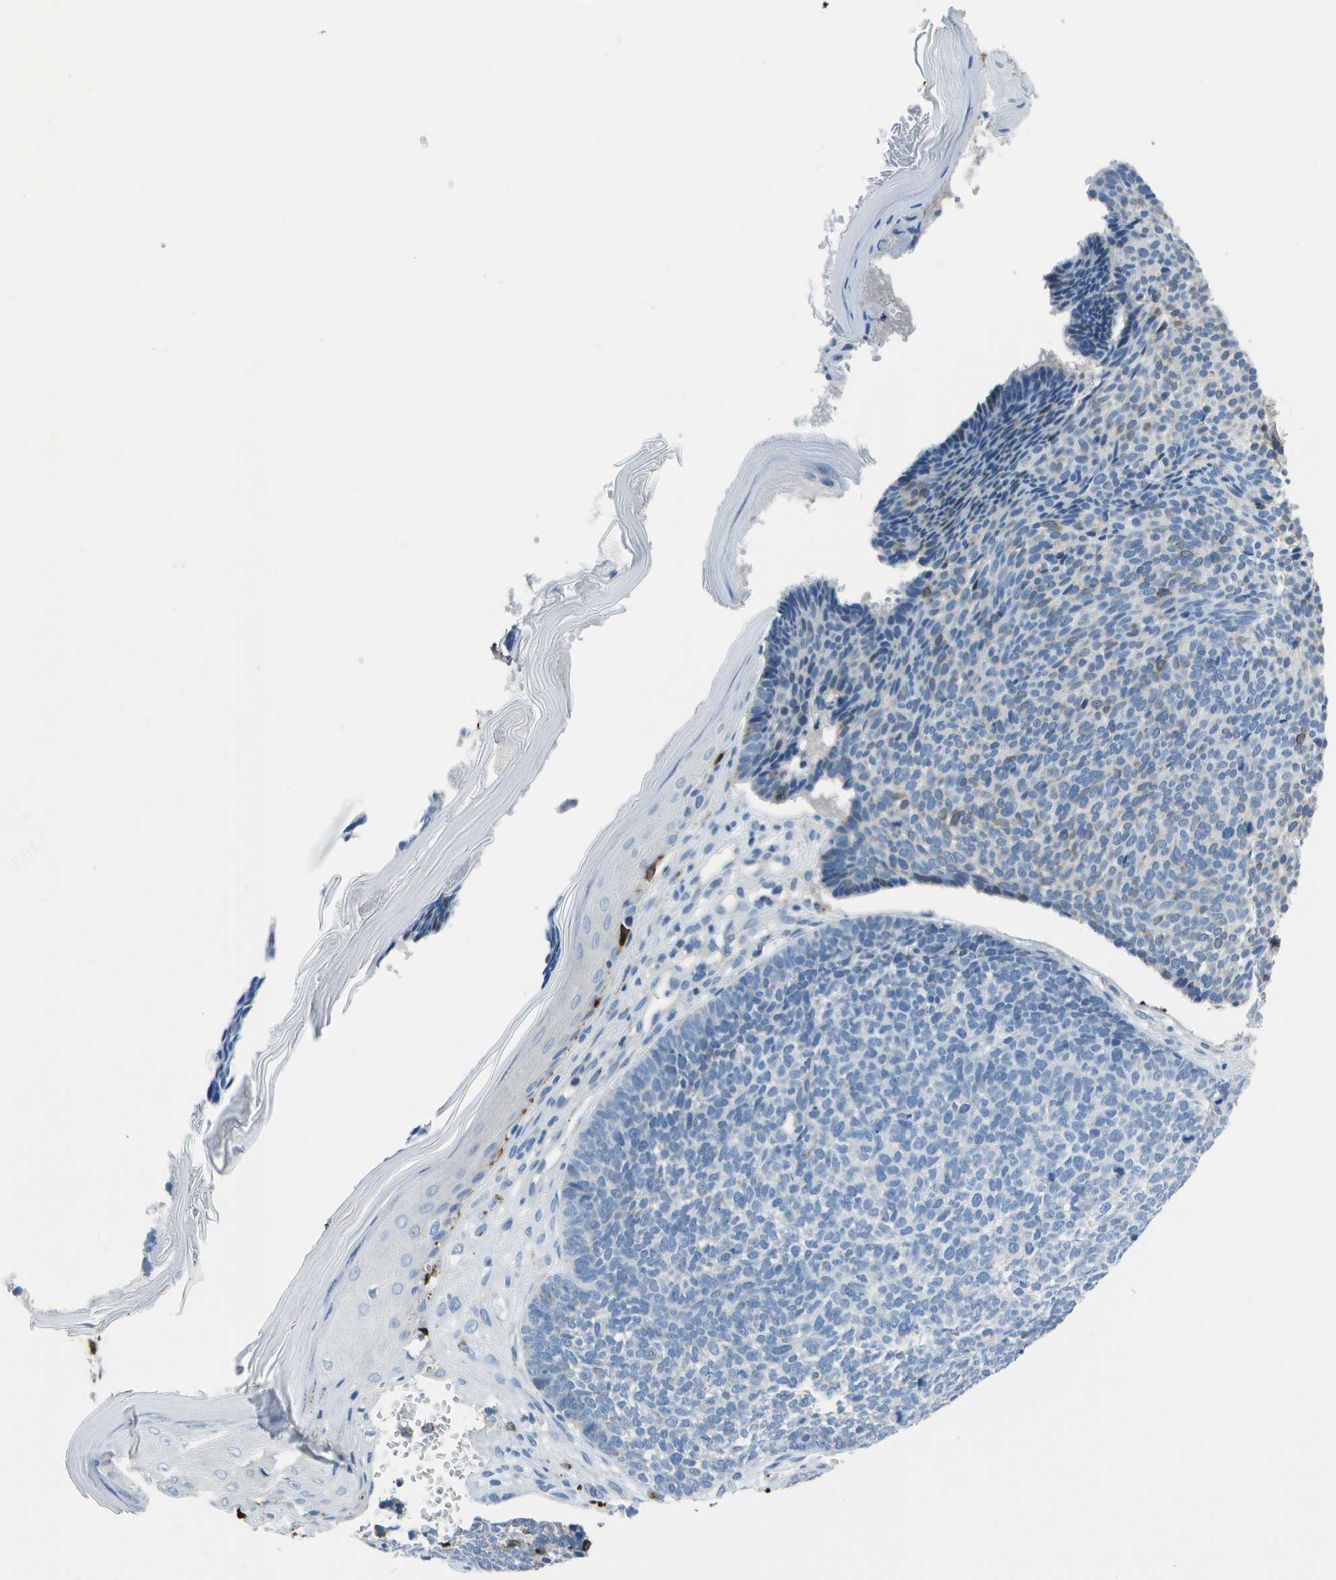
{"staining": {"intensity": "negative", "quantity": "none", "location": "none"}, "tissue": "skin cancer", "cell_type": "Tumor cells", "image_type": "cancer", "snomed": [{"axis": "morphology", "description": "Basal cell carcinoma"}, {"axis": "topography", "description": "Skin"}], "caption": "Immunohistochemistry photomicrograph of human skin cancer (basal cell carcinoma) stained for a protein (brown), which reveals no staining in tumor cells.", "gene": "DCT", "patient": {"sex": "male", "age": 84}}